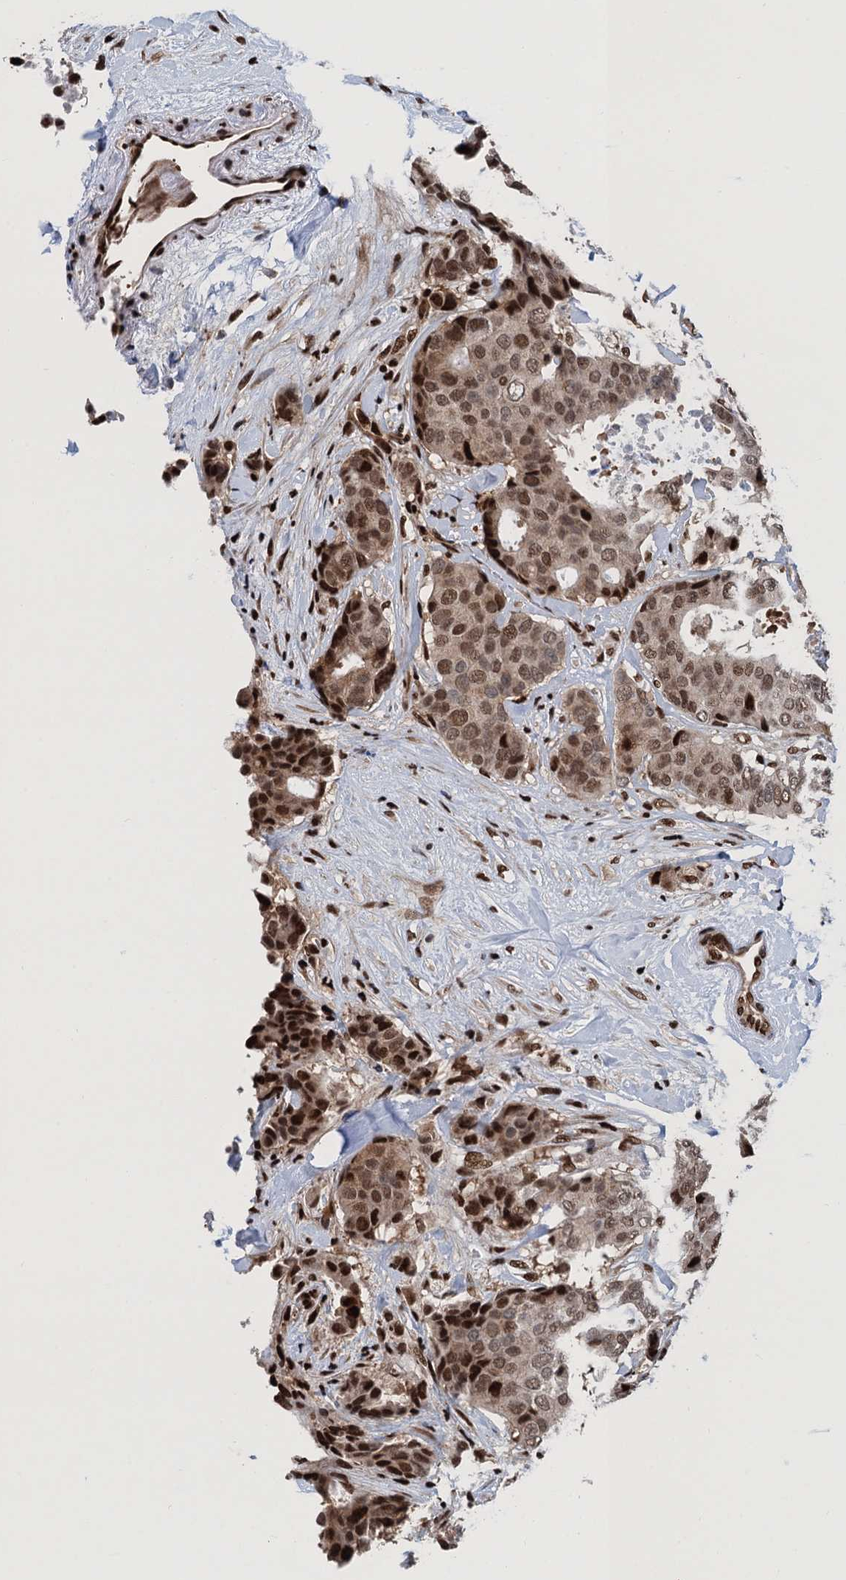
{"staining": {"intensity": "moderate", "quantity": ">75%", "location": "nuclear"}, "tissue": "breast cancer", "cell_type": "Tumor cells", "image_type": "cancer", "snomed": [{"axis": "morphology", "description": "Duct carcinoma"}, {"axis": "topography", "description": "Breast"}], "caption": "Immunohistochemistry (DAB (3,3'-diaminobenzidine)) staining of human infiltrating ductal carcinoma (breast) exhibits moderate nuclear protein expression in about >75% of tumor cells. Nuclei are stained in blue.", "gene": "PPP4R1", "patient": {"sex": "female", "age": 75}}